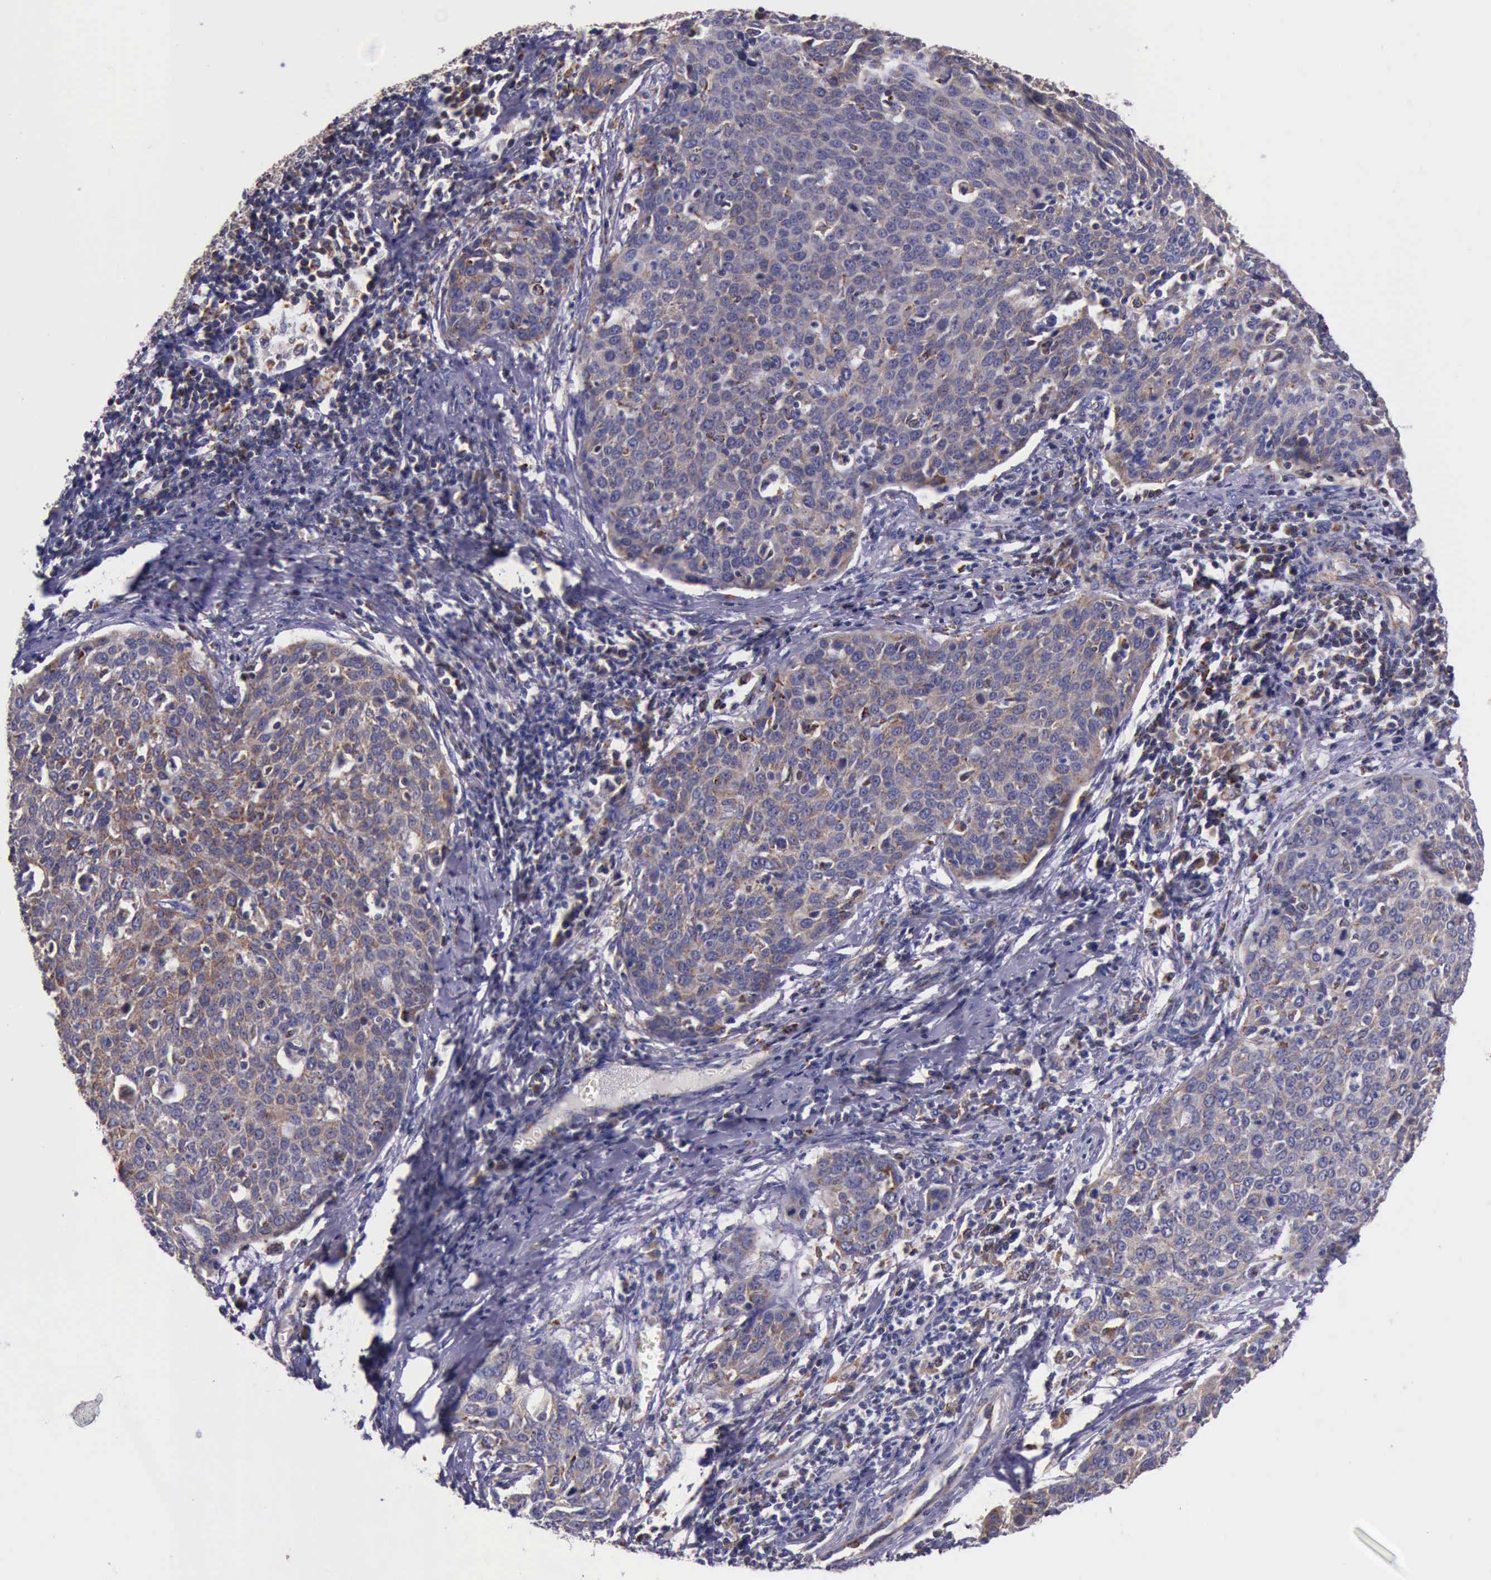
{"staining": {"intensity": "weak", "quantity": ">75%", "location": "cytoplasmic/membranous"}, "tissue": "cervical cancer", "cell_type": "Tumor cells", "image_type": "cancer", "snomed": [{"axis": "morphology", "description": "Squamous cell carcinoma, NOS"}, {"axis": "topography", "description": "Cervix"}], "caption": "High-power microscopy captured an immunohistochemistry photomicrograph of cervical squamous cell carcinoma, revealing weak cytoplasmic/membranous staining in approximately >75% of tumor cells. Using DAB (3,3'-diaminobenzidine) (brown) and hematoxylin (blue) stains, captured at high magnification using brightfield microscopy.", "gene": "TXN2", "patient": {"sex": "female", "age": 38}}